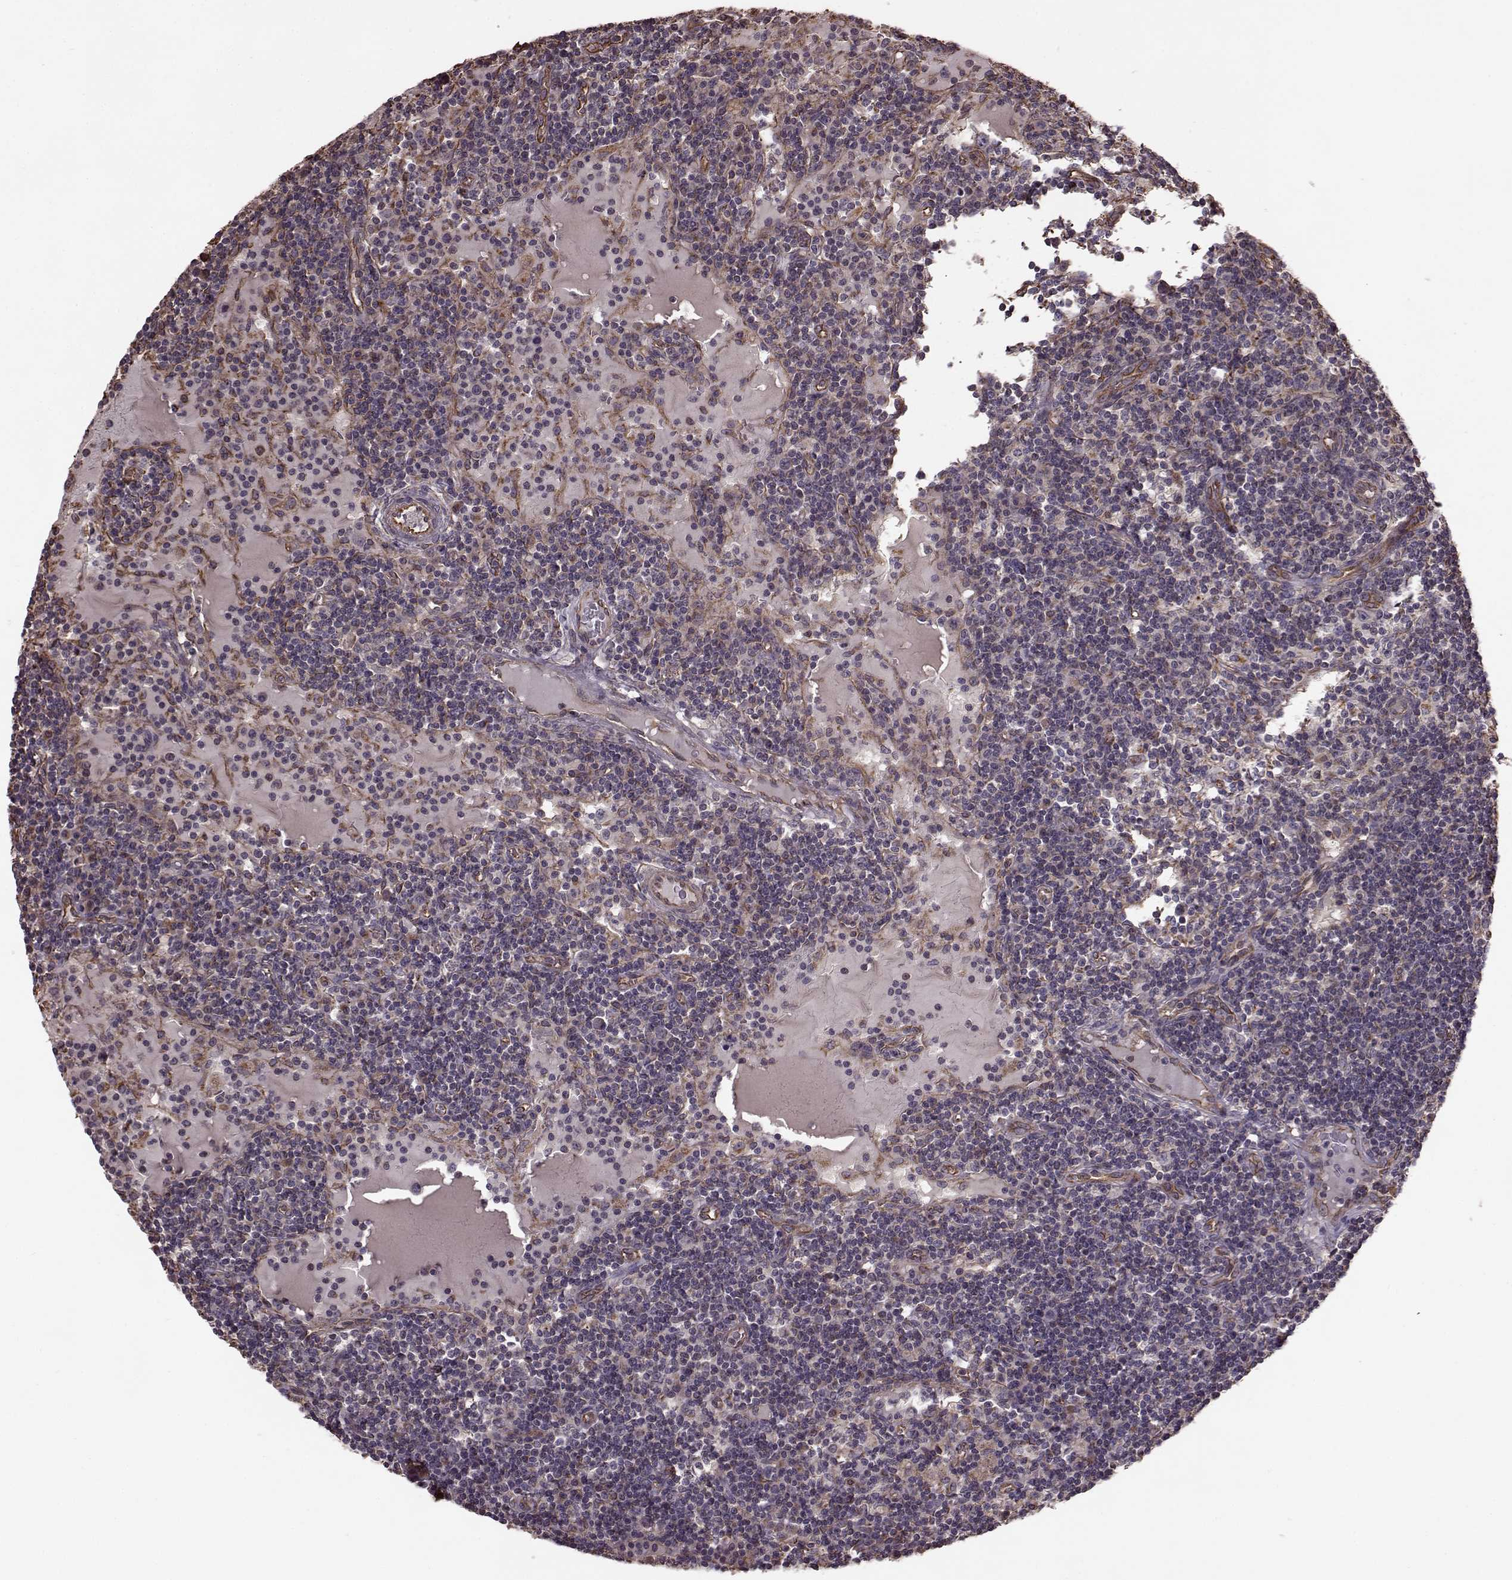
{"staining": {"intensity": "negative", "quantity": "none", "location": "none"}, "tissue": "lymph node", "cell_type": "Germinal center cells", "image_type": "normal", "snomed": [{"axis": "morphology", "description": "Normal tissue, NOS"}, {"axis": "topography", "description": "Lymph node"}], "caption": "Germinal center cells show no significant protein staining in normal lymph node. (DAB immunohistochemistry, high magnification).", "gene": "NTF3", "patient": {"sex": "female", "age": 72}}